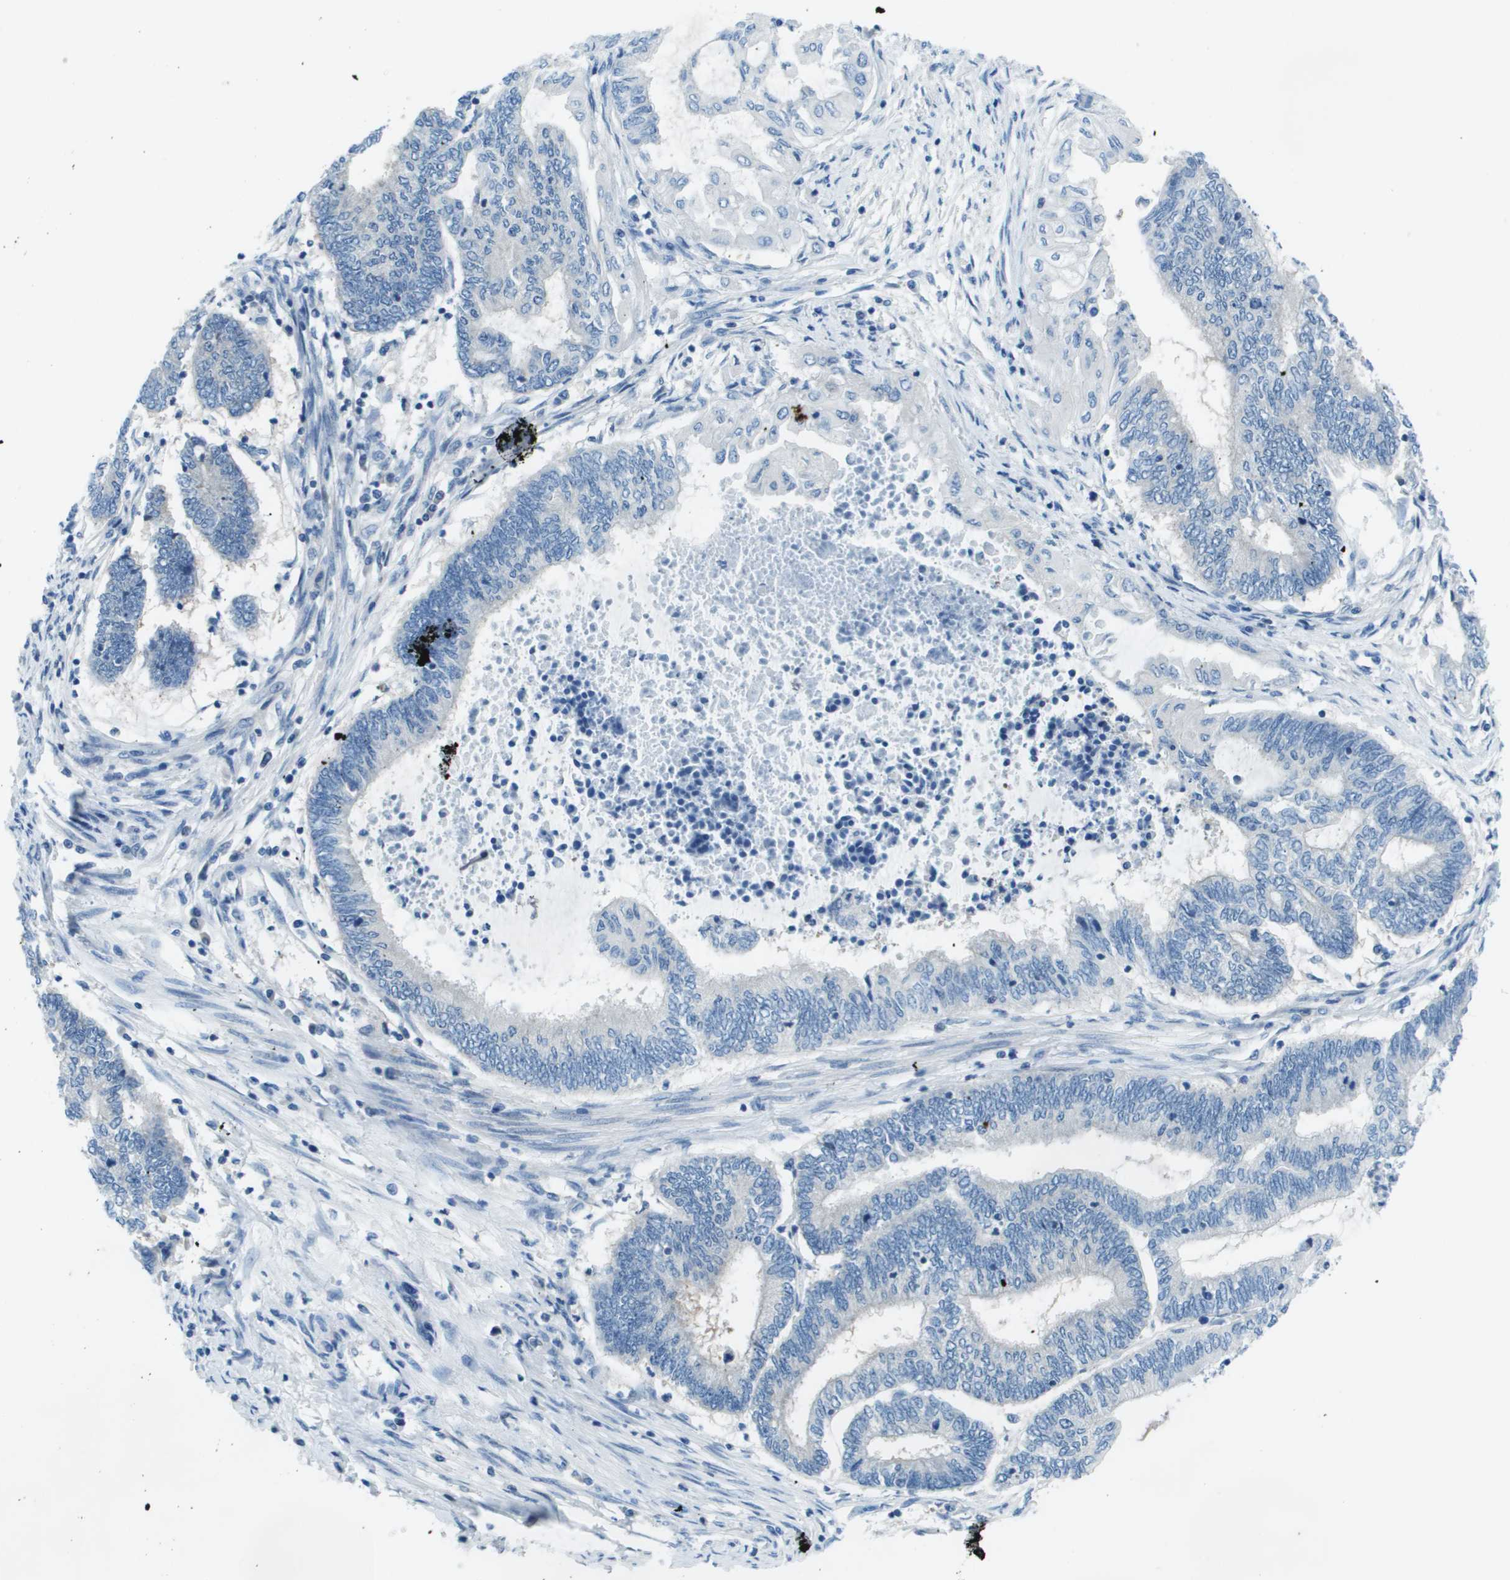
{"staining": {"intensity": "negative", "quantity": "none", "location": "none"}, "tissue": "endometrial cancer", "cell_type": "Tumor cells", "image_type": "cancer", "snomed": [{"axis": "morphology", "description": "Adenocarcinoma, NOS"}, {"axis": "topography", "description": "Uterus"}, {"axis": "topography", "description": "Endometrium"}], "caption": "The immunohistochemistry (IHC) micrograph has no significant staining in tumor cells of endometrial adenocarcinoma tissue.", "gene": "STIP1", "patient": {"sex": "female", "age": 70}}